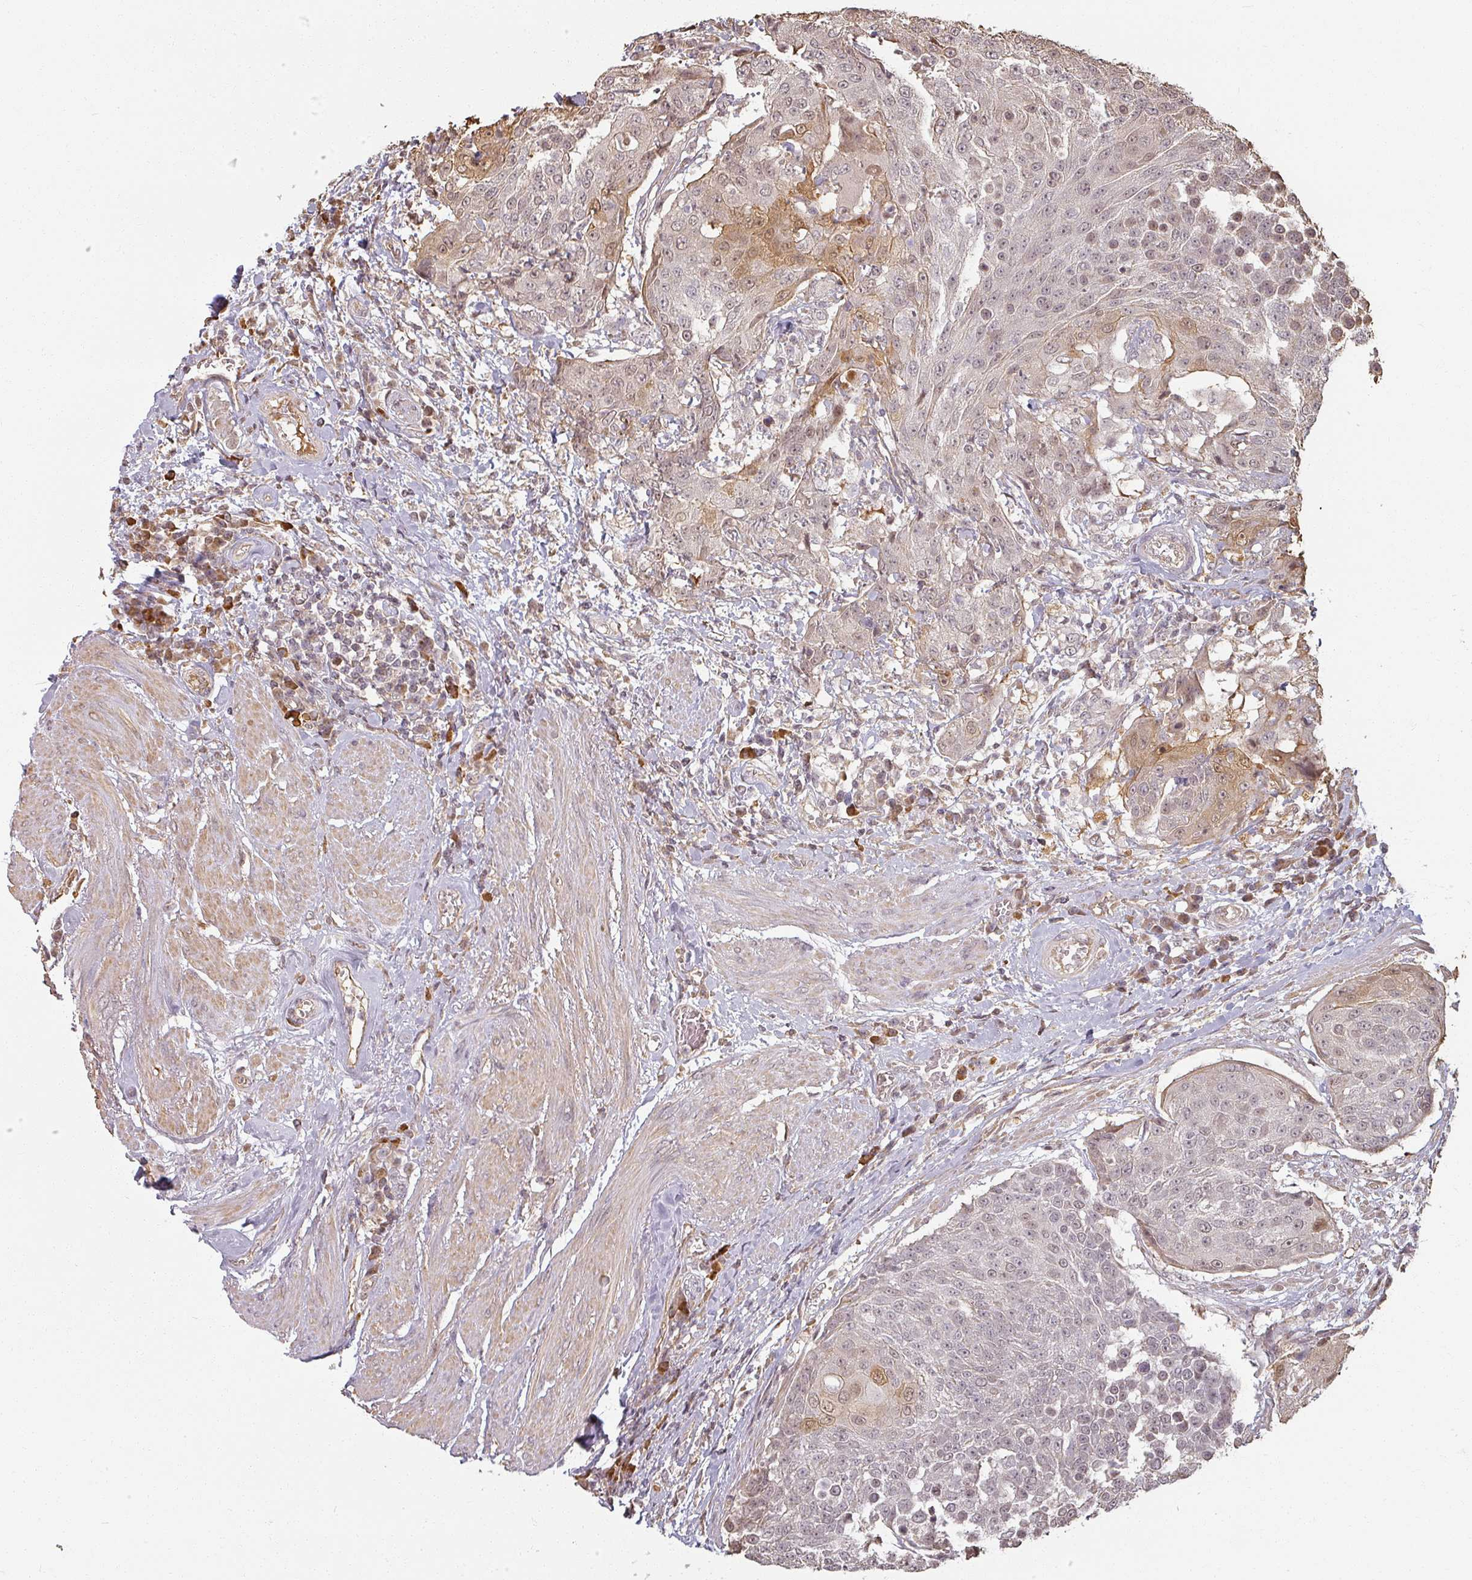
{"staining": {"intensity": "weak", "quantity": "25%-75%", "location": "cytoplasmic/membranous,nuclear"}, "tissue": "urothelial cancer", "cell_type": "Tumor cells", "image_type": "cancer", "snomed": [{"axis": "morphology", "description": "Urothelial carcinoma, High grade"}, {"axis": "topography", "description": "Urinary bladder"}], "caption": "Urothelial cancer stained with a protein marker displays weak staining in tumor cells.", "gene": "MED19", "patient": {"sex": "female", "age": 63}}